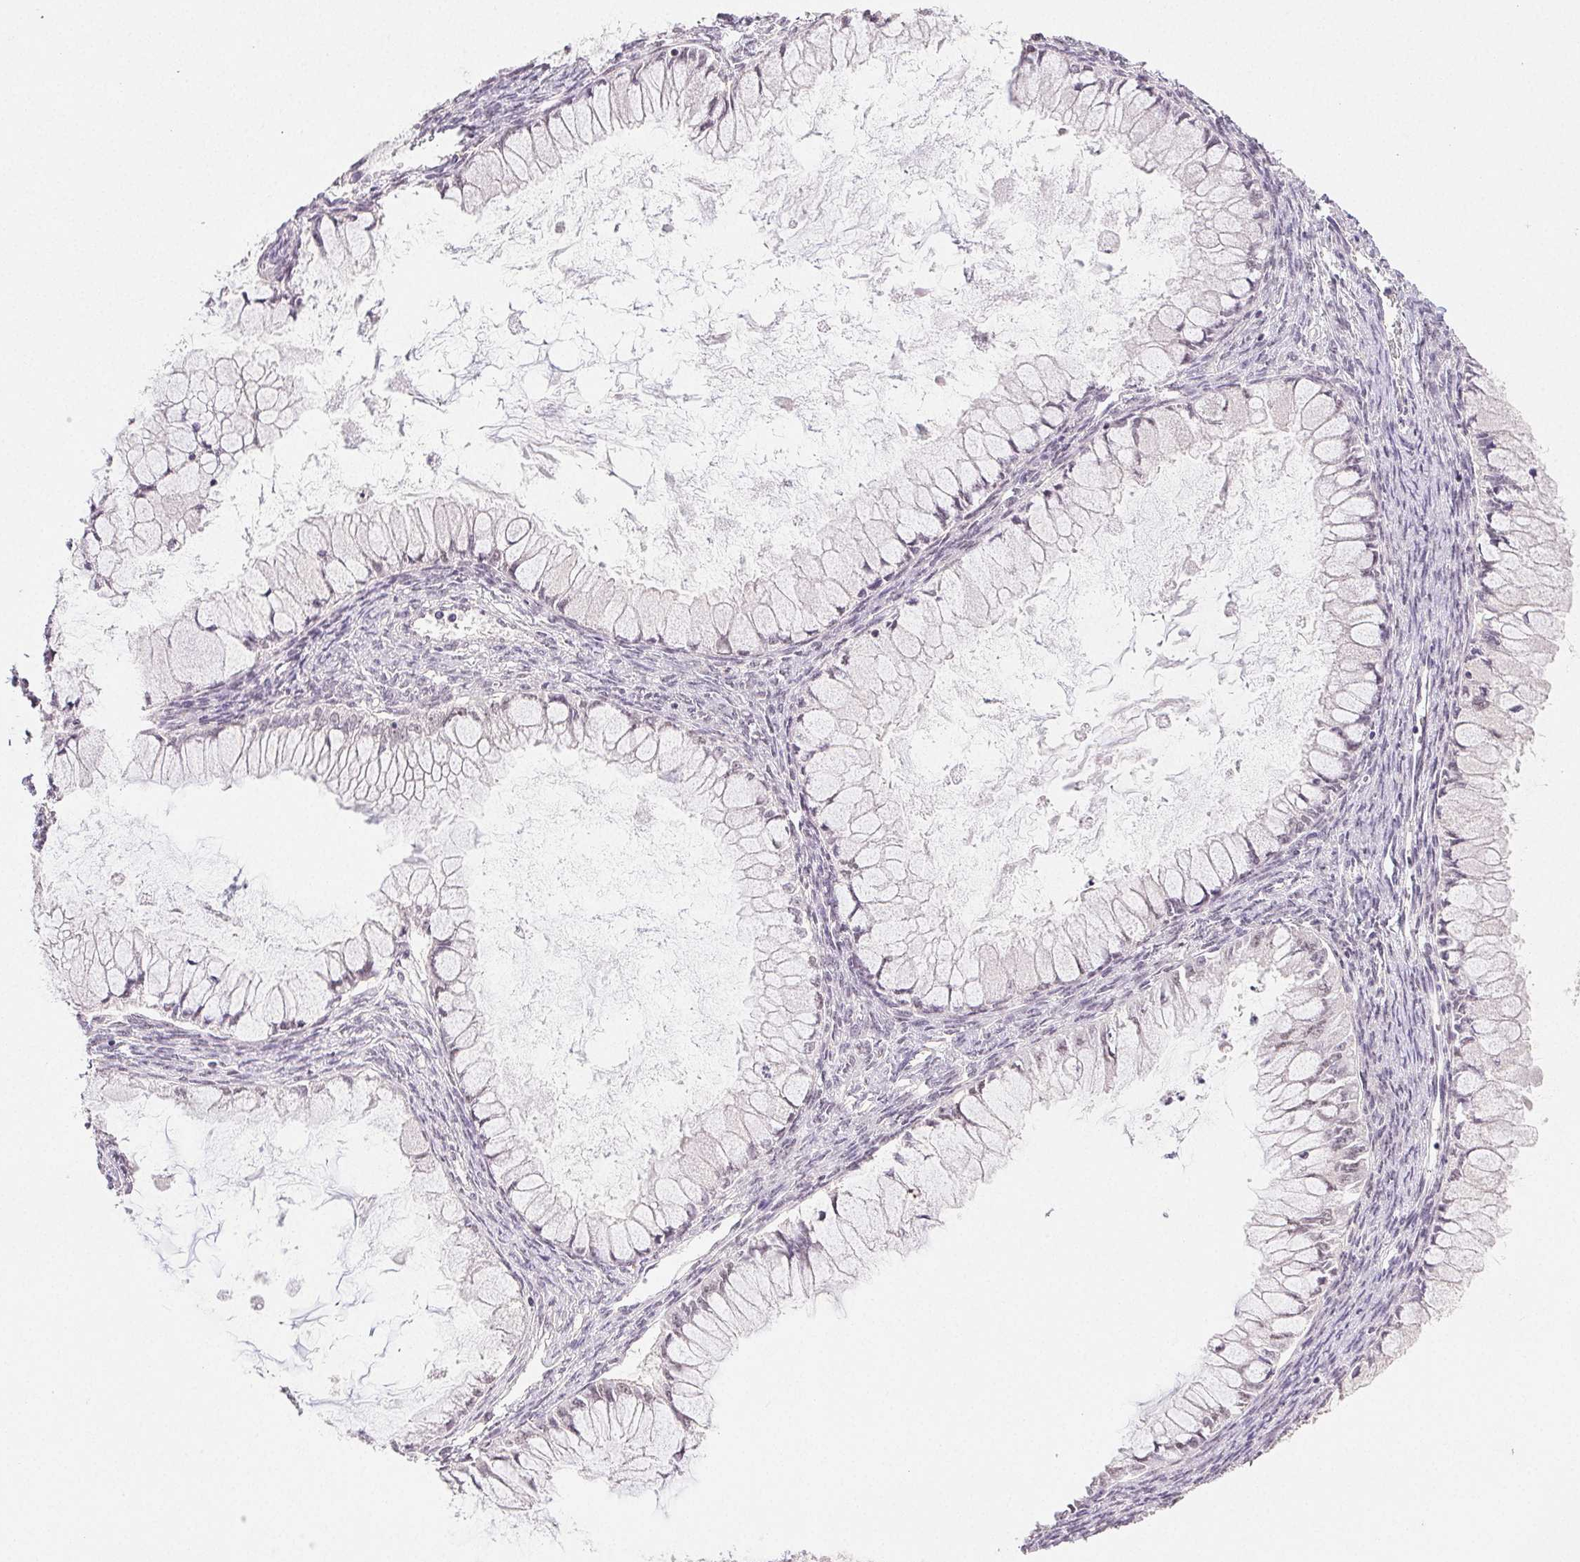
{"staining": {"intensity": "negative", "quantity": "none", "location": "none"}, "tissue": "ovarian cancer", "cell_type": "Tumor cells", "image_type": "cancer", "snomed": [{"axis": "morphology", "description": "Cystadenocarcinoma, mucinous, NOS"}, {"axis": "topography", "description": "Ovary"}], "caption": "Immunohistochemistry (IHC) of human mucinous cystadenocarcinoma (ovarian) reveals no staining in tumor cells.", "gene": "PRPF18", "patient": {"sex": "female", "age": 34}}